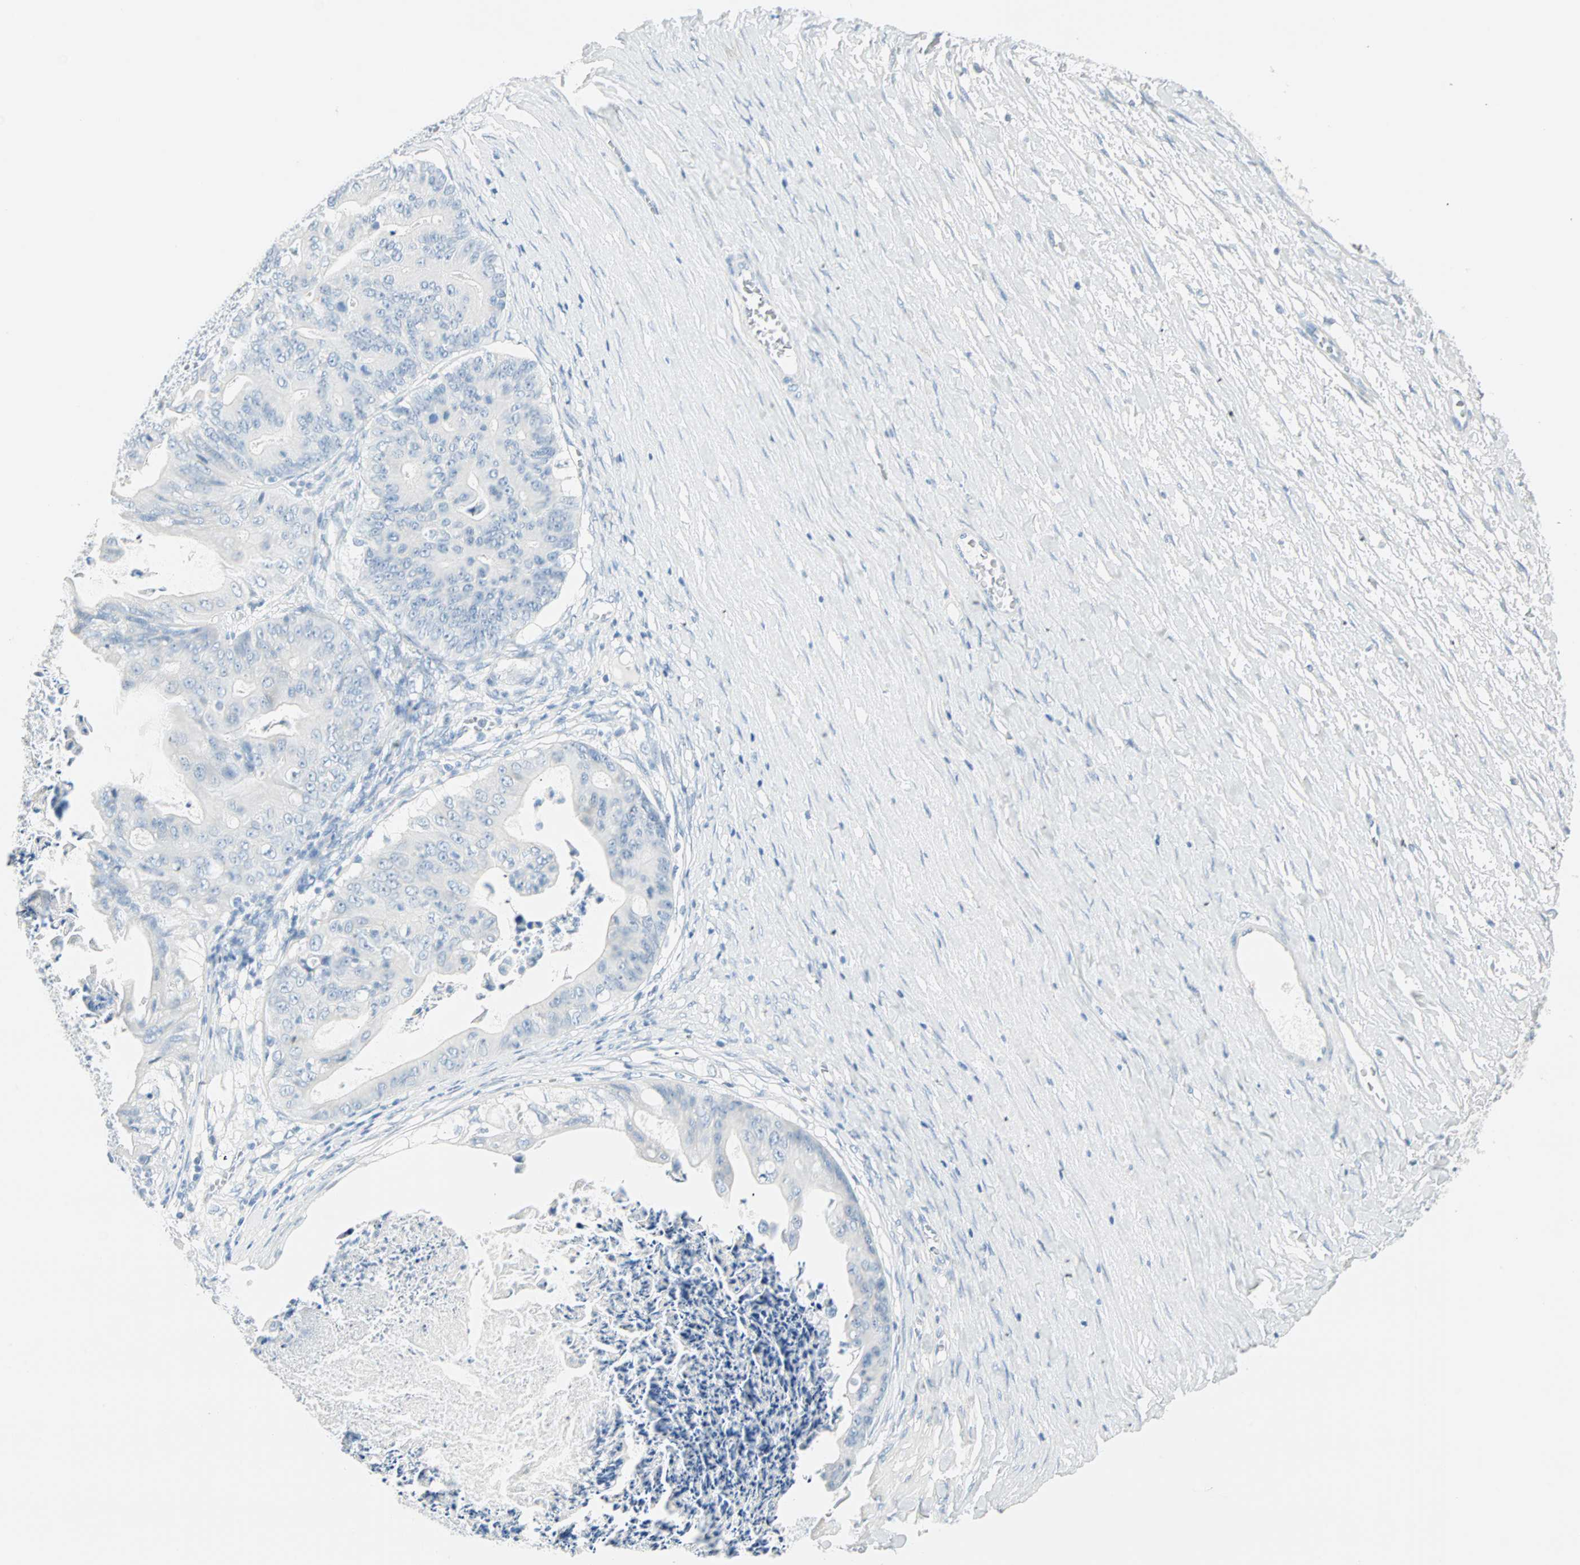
{"staining": {"intensity": "negative", "quantity": "none", "location": "none"}, "tissue": "ovarian cancer", "cell_type": "Tumor cells", "image_type": "cancer", "snomed": [{"axis": "morphology", "description": "Cystadenocarcinoma, mucinous, NOS"}, {"axis": "topography", "description": "Ovary"}], "caption": "Photomicrograph shows no significant protein staining in tumor cells of ovarian mucinous cystadenocarcinoma. (DAB immunohistochemistry (IHC), high magnification).", "gene": "NES", "patient": {"sex": "female", "age": 37}}